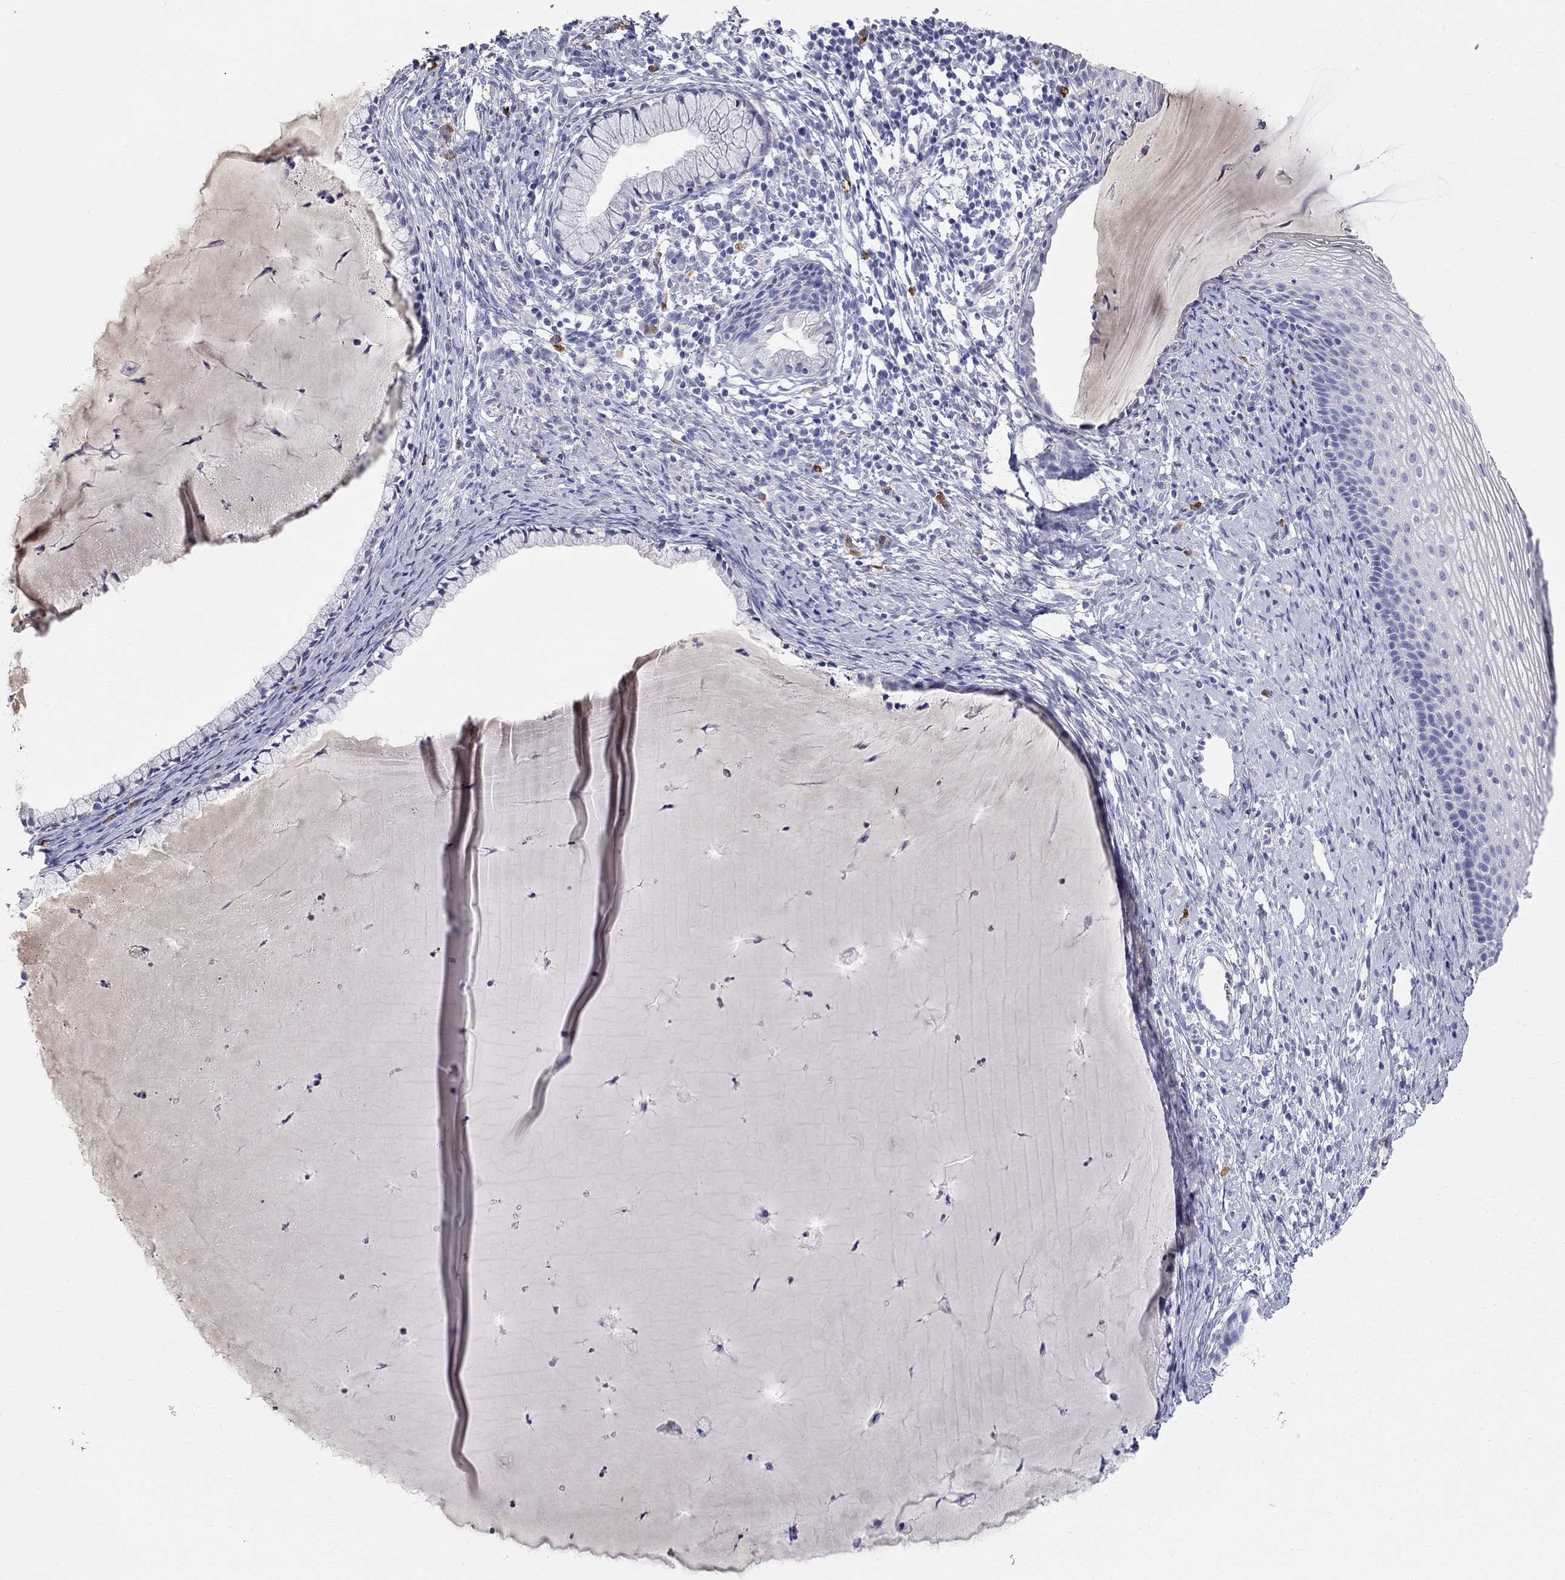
{"staining": {"intensity": "negative", "quantity": "none", "location": "none"}, "tissue": "cervix", "cell_type": "Glandular cells", "image_type": "normal", "snomed": [{"axis": "morphology", "description": "Normal tissue, NOS"}, {"axis": "topography", "description": "Cervix"}], "caption": "Immunohistochemical staining of benign human cervix shows no significant expression in glandular cells.", "gene": "PHOX2B", "patient": {"sex": "female", "age": 39}}